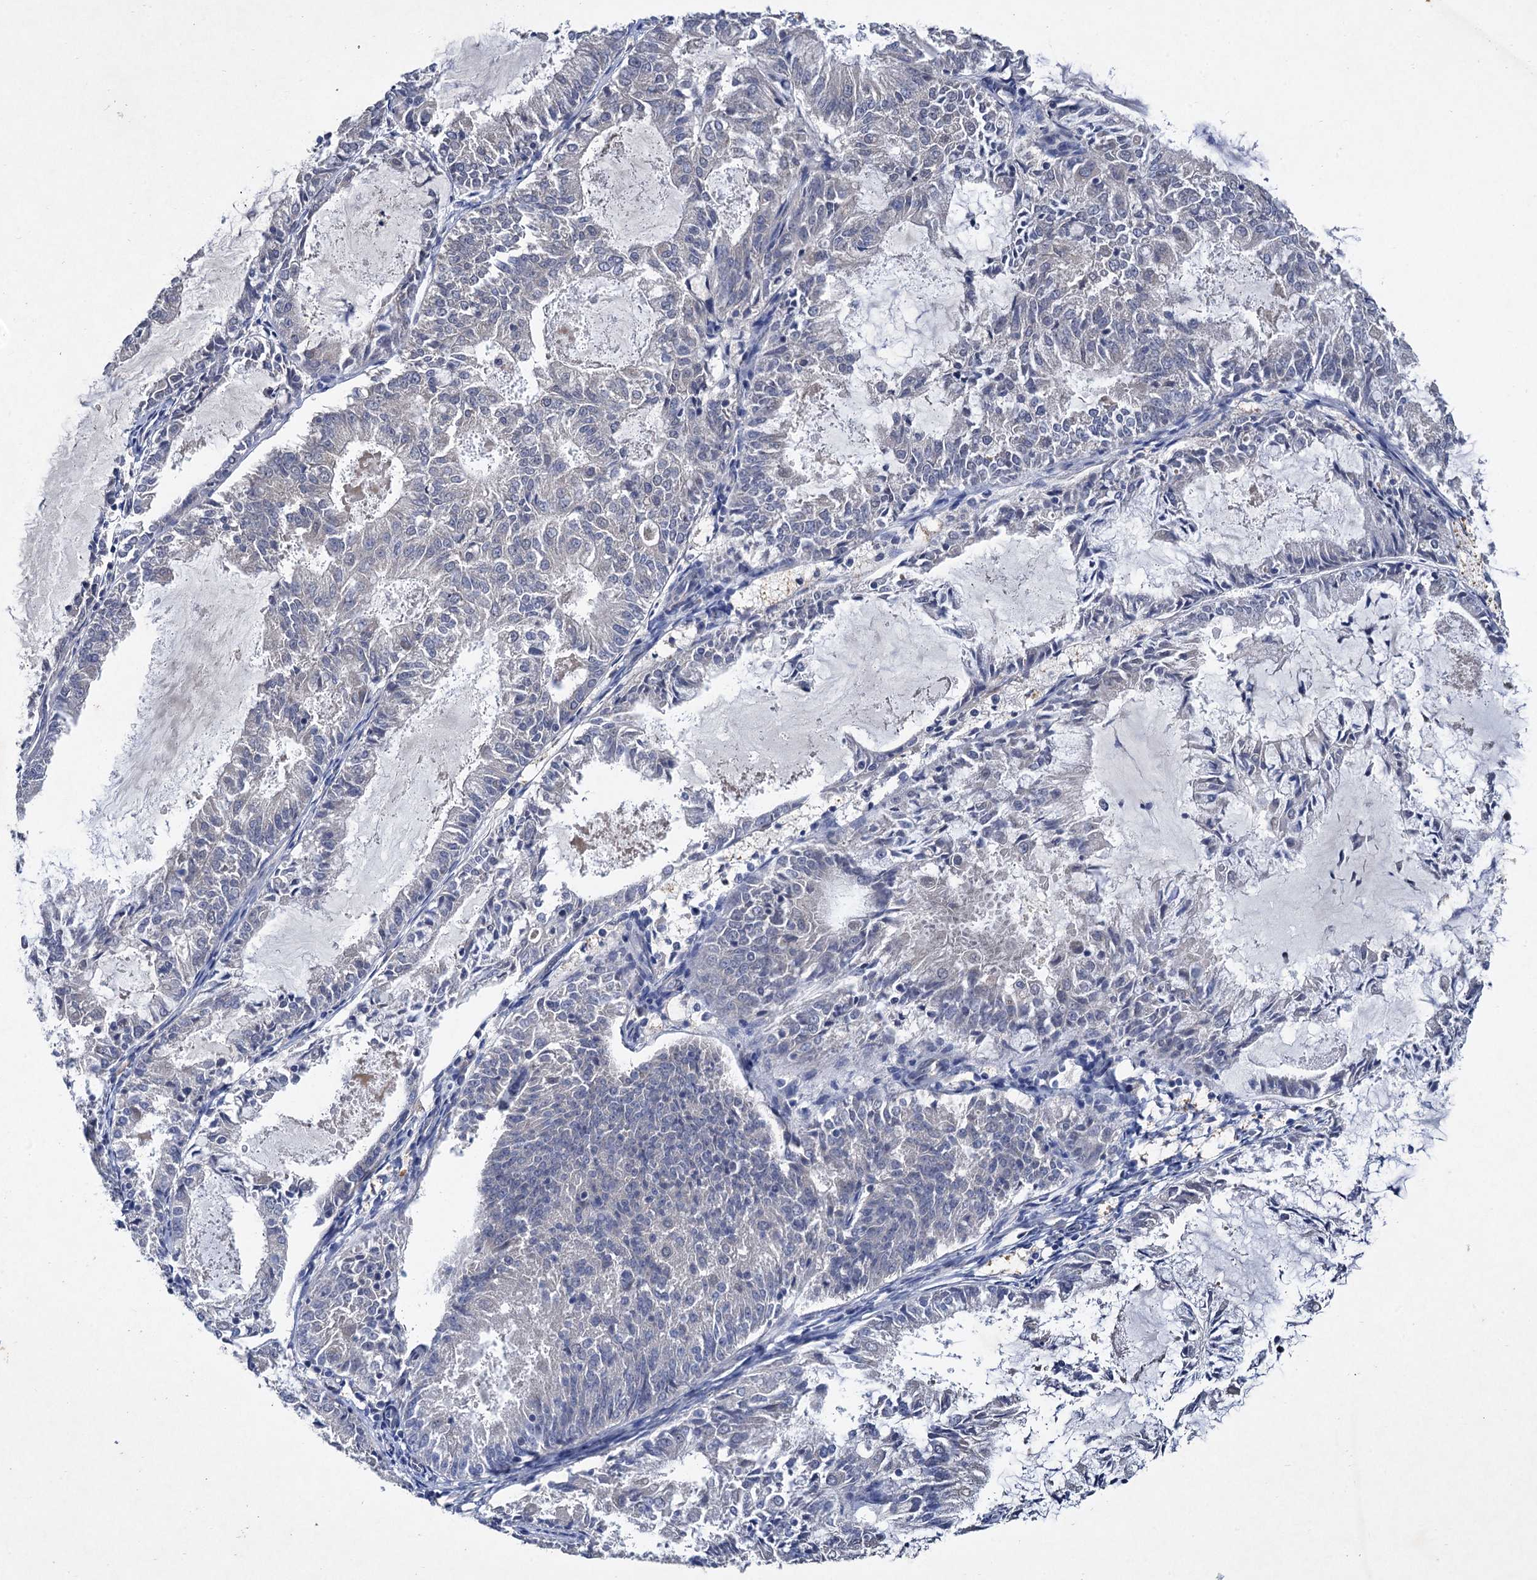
{"staining": {"intensity": "negative", "quantity": "none", "location": "none"}, "tissue": "endometrial cancer", "cell_type": "Tumor cells", "image_type": "cancer", "snomed": [{"axis": "morphology", "description": "Adenocarcinoma, NOS"}, {"axis": "topography", "description": "Endometrium"}], "caption": "Tumor cells show no significant protein positivity in endometrial adenocarcinoma. (Immunohistochemistry, brightfield microscopy, high magnification).", "gene": "TMEM39B", "patient": {"sex": "female", "age": 57}}